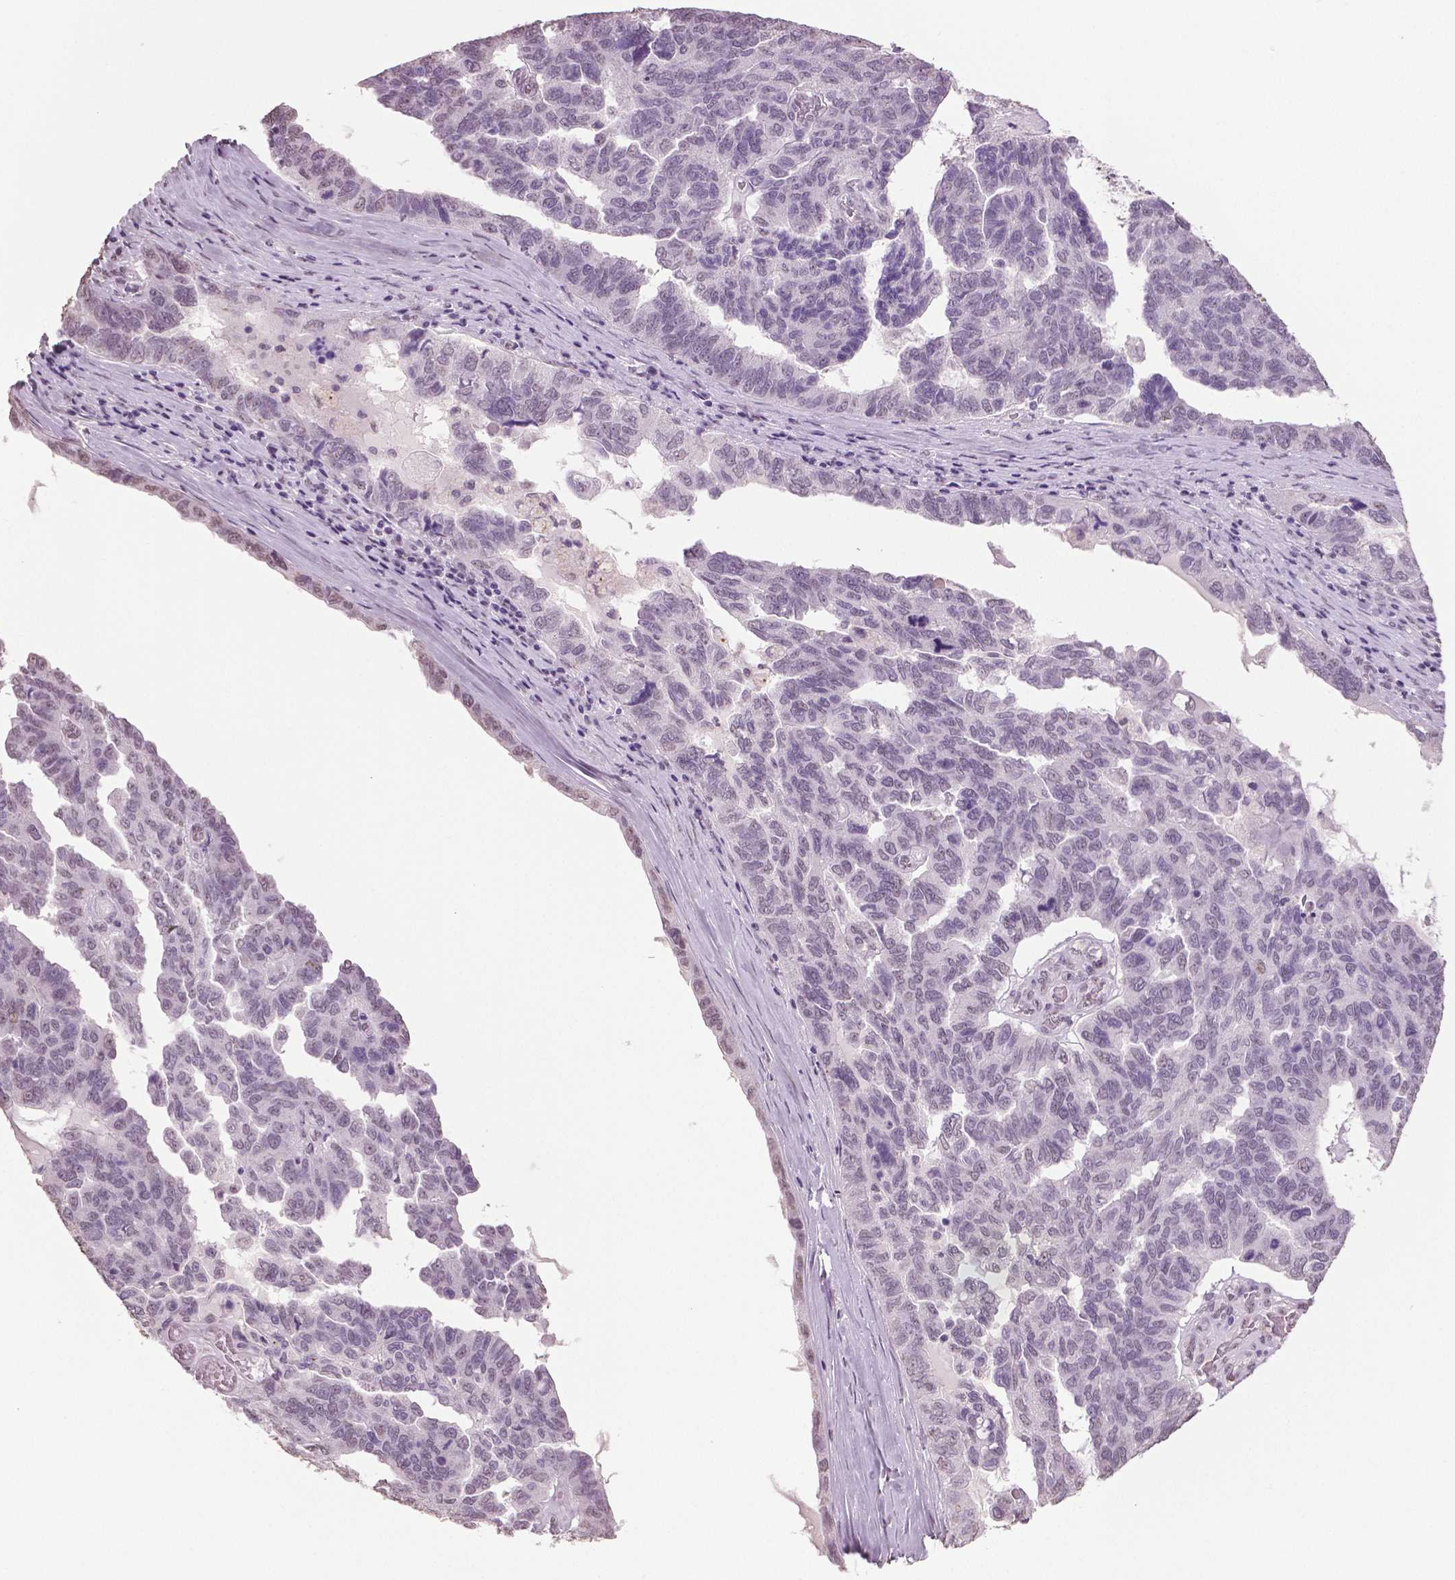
{"staining": {"intensity": "negative", "quantity": "none", "location": "none"}, "tissue": "ovarian cancer", "cell_type": "Tumor cells", "image_type": "cancer", "snomed": [{"axis": "morphology", "description": "Cystadenocarcinoma, serous, NOS"}, {"axis": "topography", "description": "Ovary"}], "caption": "DAB (3,3'-diaminobenzidine) immunohistochemical staining of human ovarian serous cystadenocarcinoma exhibits no significant expression in tumor cells.", "gene": "IGF2BP1", "patient": {"sex": "female", "age": 64}}